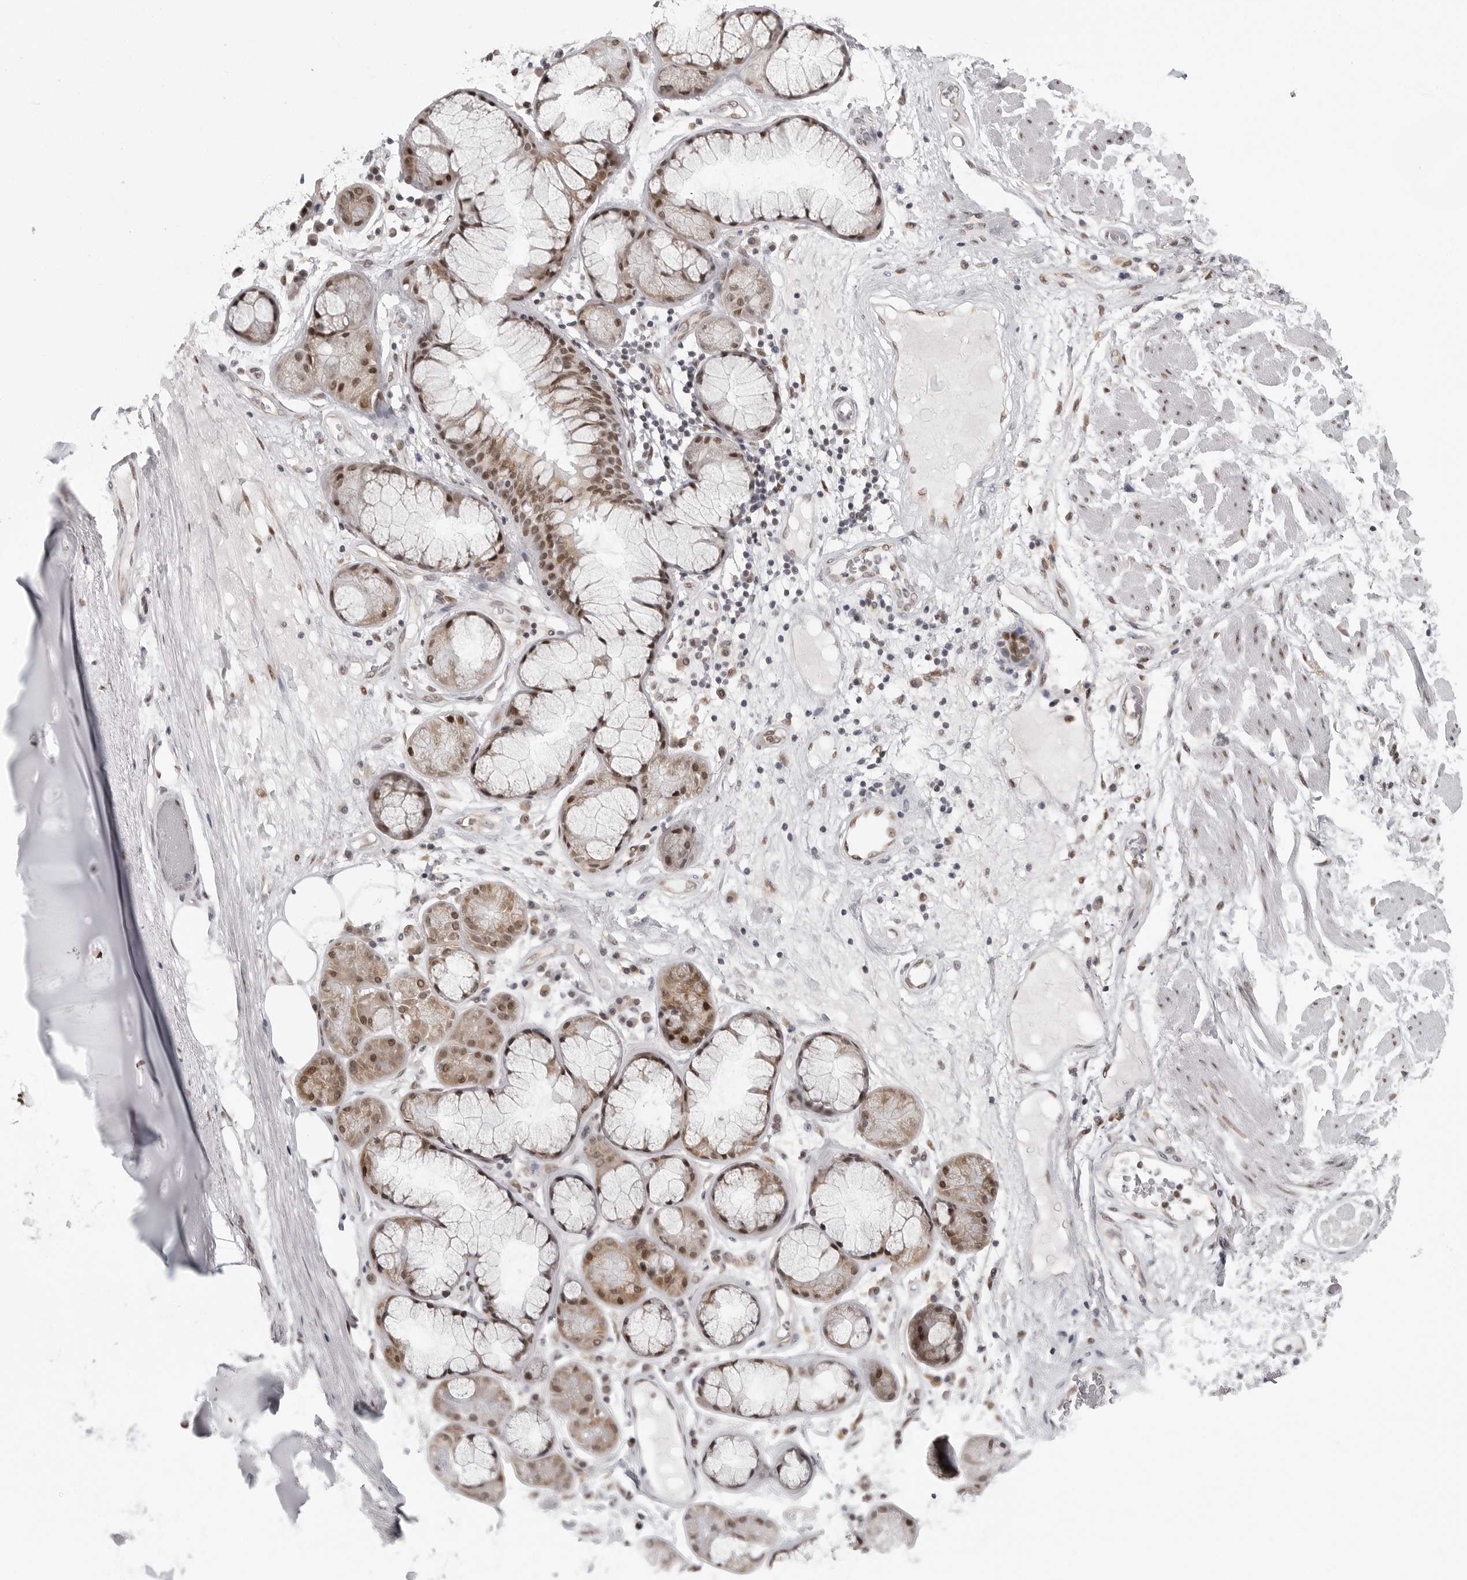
{"staining": {"intensity": "moderate", "quantity": ">75%", "location": "nuclear"}, "tissue": "adipose tissue", "cell_type": "Adipocytes", "image_type": "normal", "snomed": [{"axis": "morphology", "description": "Normal tissue, NOS"}, {"axis": "topography", "description": "Bronchus"}], "caption": "Brown immunohistochemical staining in unremarkable human adipose tissue demonstrates moderate nuclear expression in approximately >75% of adipocytes.", "gene": "PRDM10", "patient": {"sex": "male", "age": 66}}